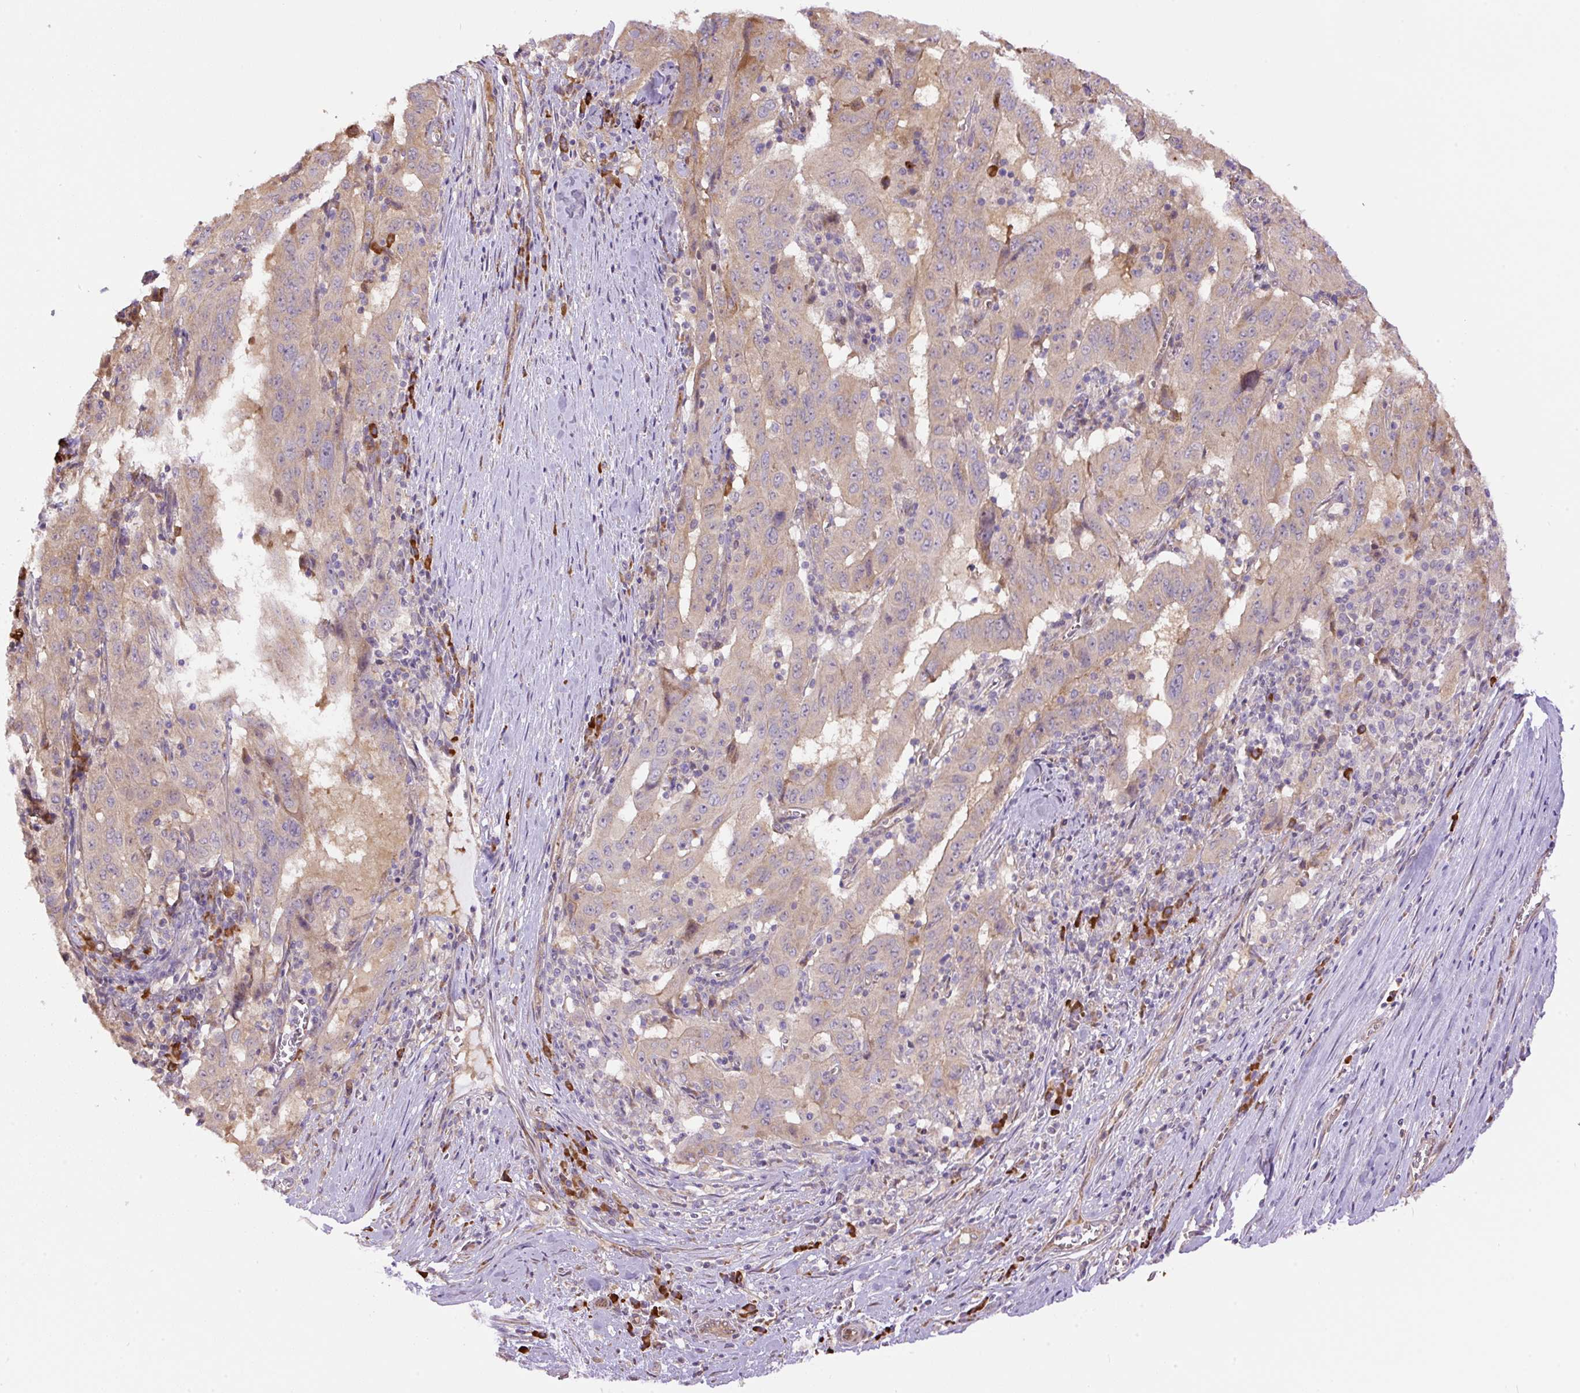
{"staining": {"intensity": "weak", "quantity": "25%-75%", "location": "cytoplasmic/membranous"}, "tissue": "pancreatic cancer", "cell_type": "Tumor cells", "image_type": "cancer", "snomed": [{"axis": "morphology", "description": "Adenocarcinoma, NOS"}, {"axis": "topography", "description": "Pancreas"}], "caption": "The histopathology image exhibits a brown stain indicating the presence of a protein in the cytoplasmic/membranous of tumor cells in pancreatic cancer. (Stains: DAB in brown, nuclei in blue, Microscopy: brightfield microscopy at high magnification).", "gene": "PPME1", "patient": {"sex": "male", "age": 63}}